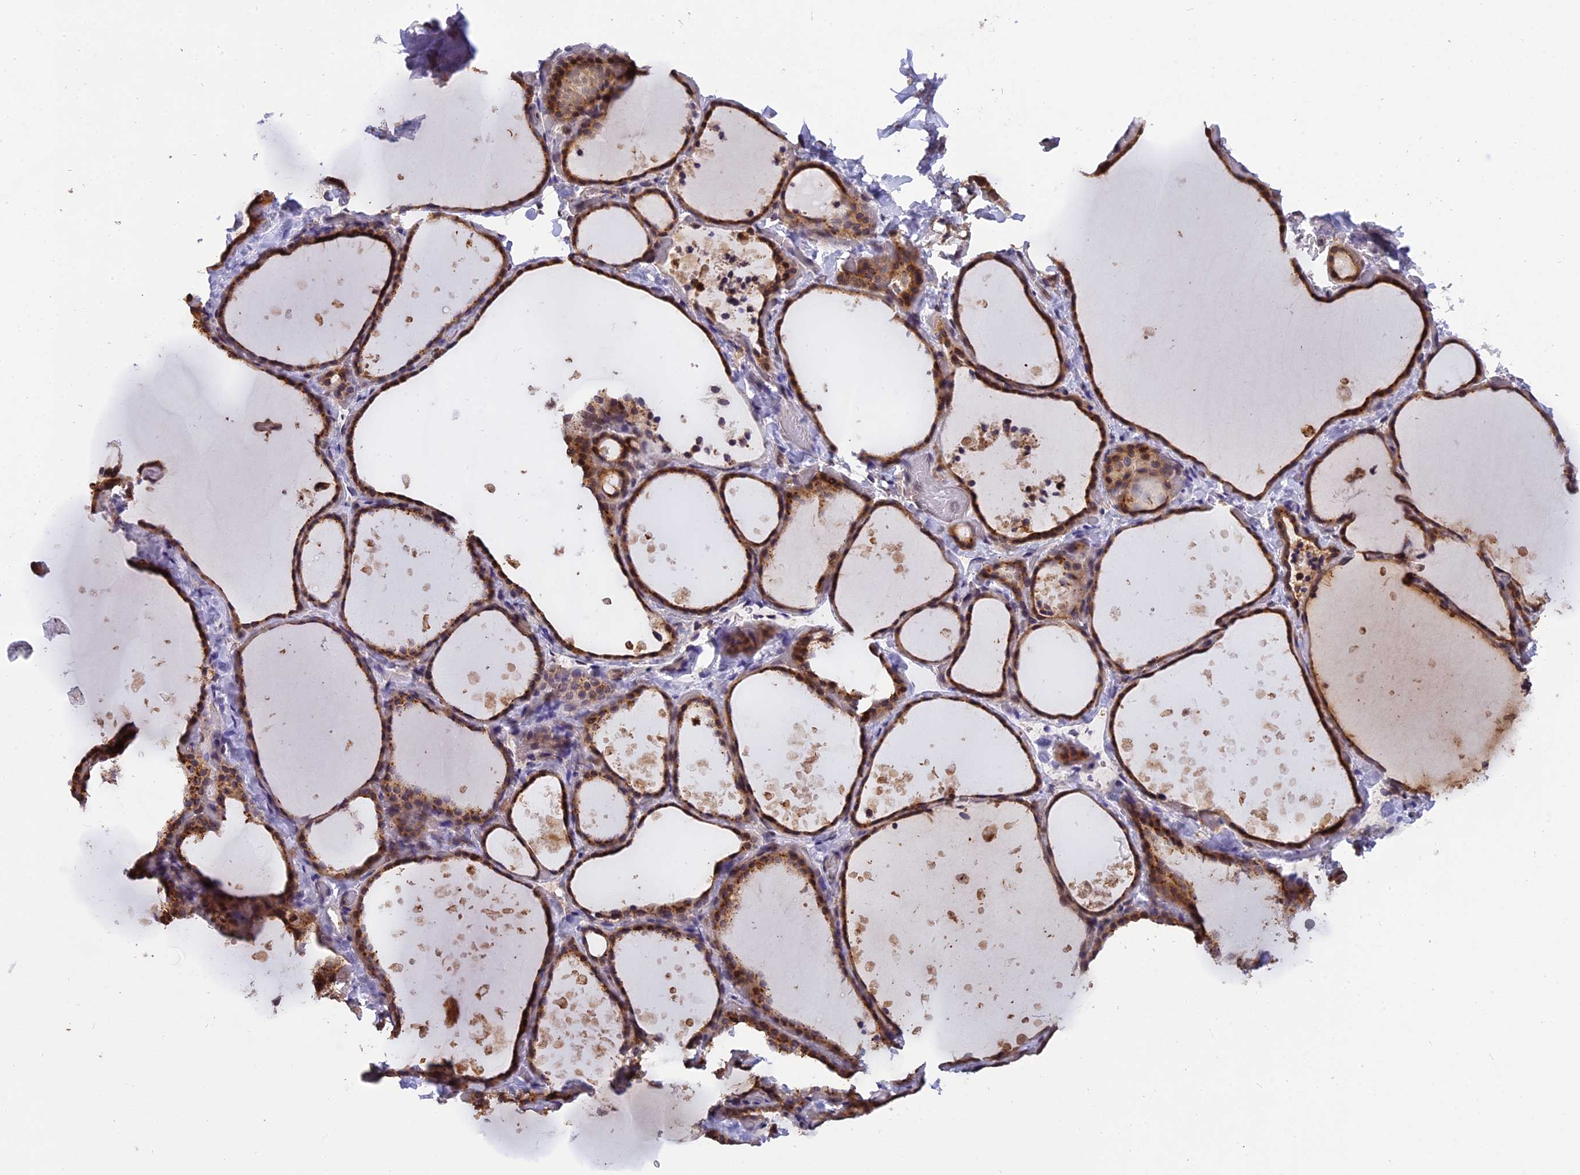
{"staining": {"intensity": "strong", "quantity": ">75%", "location": "cytoplasmic/membranous,nuclear"}, "tissue": "thyroid gland", "cell_type": "Glandular cells", "image_type": "normal", "snomed": [{"axis": "morphology", "description": "Normal tissue, NOS"}, {"axis": "topography", "description": "Thyroid gland"}], "caption": "Approximately >75% of glandular cells in unremarkable thyroid gland exhibit strong cytoplasmic/membranous,nuclear protein expression as visualized by brown immunohistochemical staining.", "gene": "CHMP2A", "patient": {"sex": "female", "age": 44}}